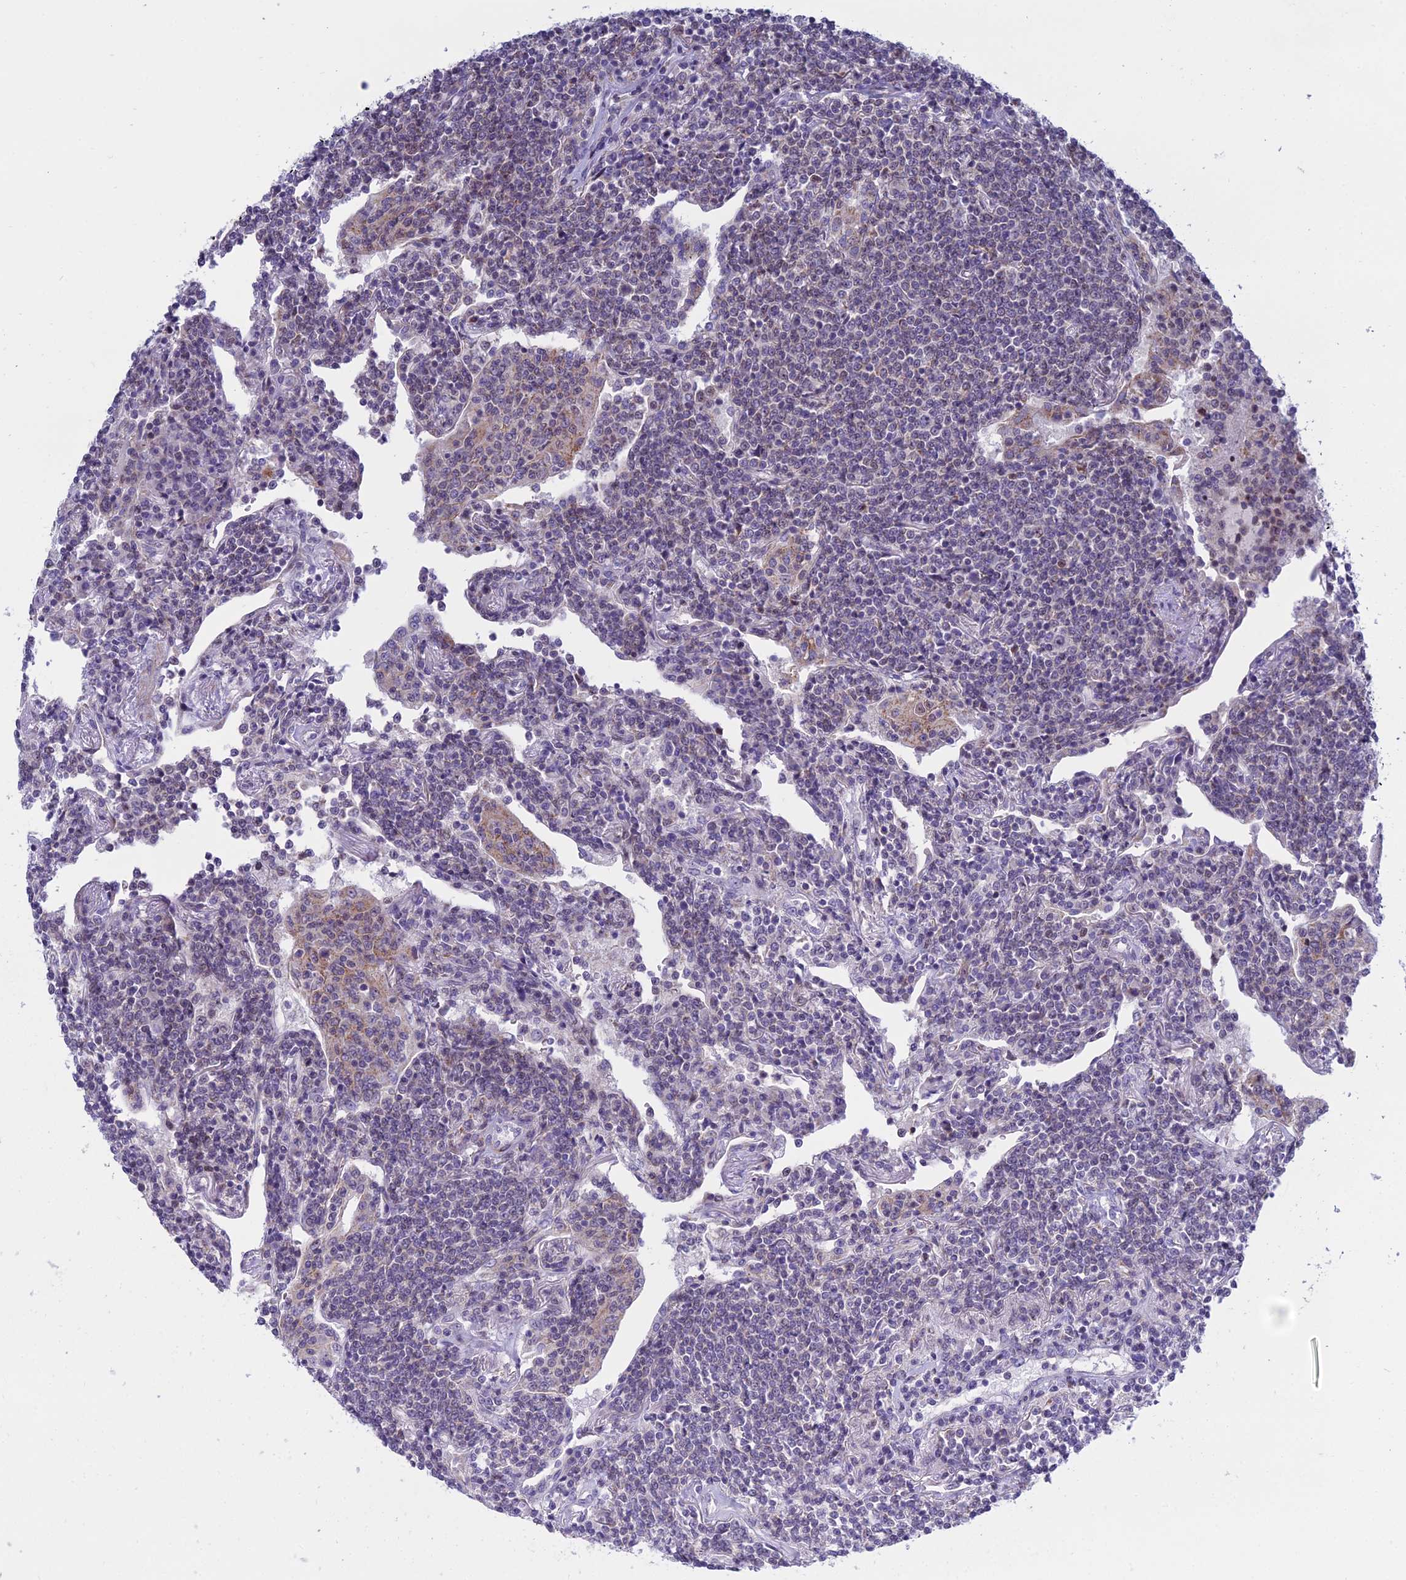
{"staining": {"intensity": "negative", "quantity": "none", "location": "none"}, "tissue": "lymphoma", "cell_type": "Tumor cells", "image_type": "cancer", "snomed": [{"axis": "morphology", "description": "Malignant lymphoma, non-Hodgkin's type, Low grade"}, {"axis": "topography", "description": "Lung"}], "caption": "Tumor cells are negative for brown protein staining in low-grade malignant lymphoma, non-Hodgkin's type.", "gene": "PRR13", "patient": {"sex": "female", "age": 71}}